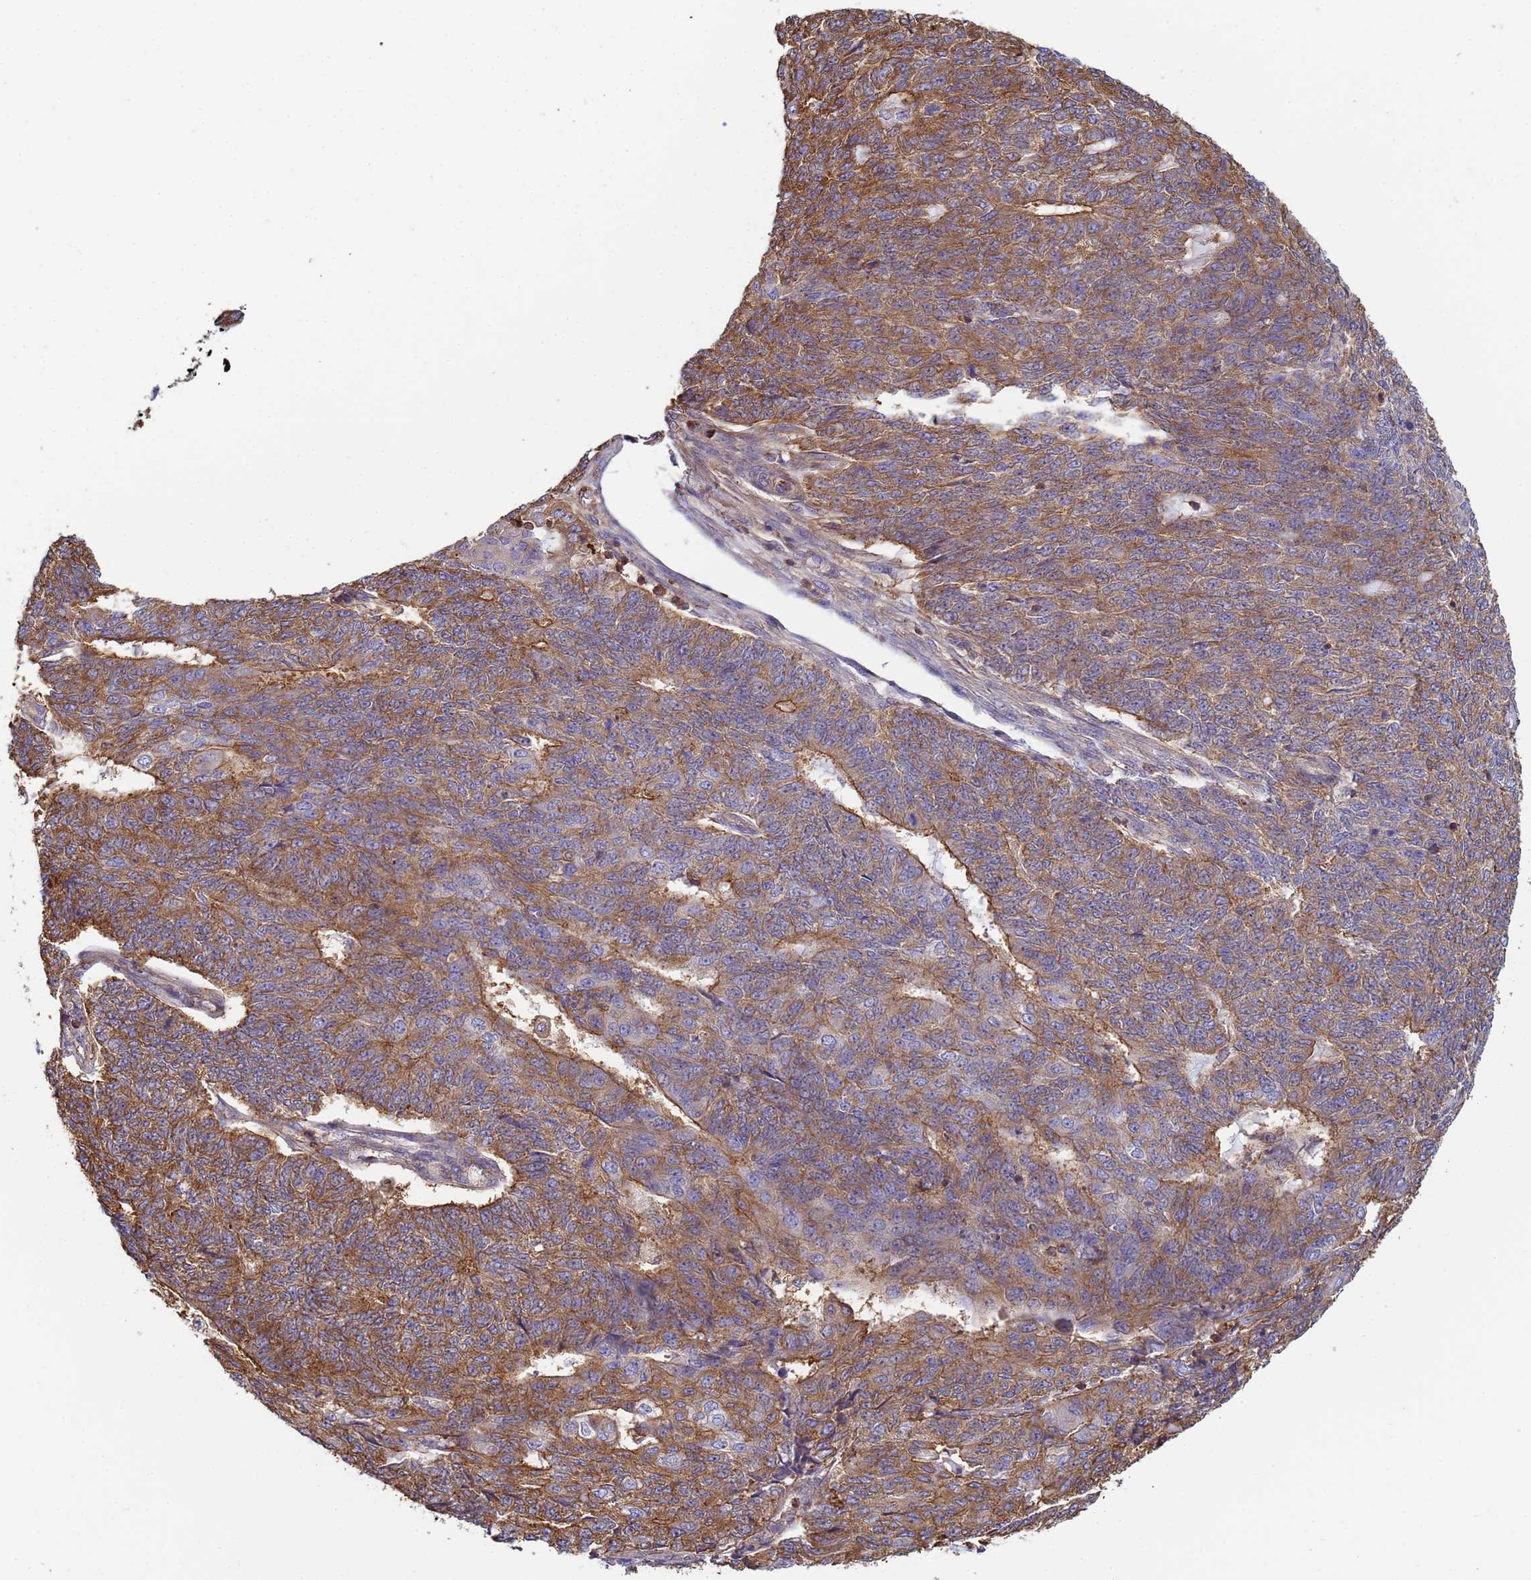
{"staining": {"intensity": "moderate", "quantity": ">75%", "location": "cytoplasmic/membranous"}, "tissue": "endometrial cancer", "cell_type": "Tumor cells", "image_type": "cancer", "snomed": [{"axis": "morphology", "description": "Adenocarcinoma, NOS"}, {"axis": "topography", "description": "Endometrium"}], "caption": "High-magnification brightfield microscopy of adenocarcinoma (endometrial) stained with DAB (brown) and counterstained with hematoxylin (blue). tumor cells exhibit moderate cytoplasmic/membranous expression is present in about>75% of cells.", "gene": "ZNG1B", "patient": {"sex": "female", "age": 32}}